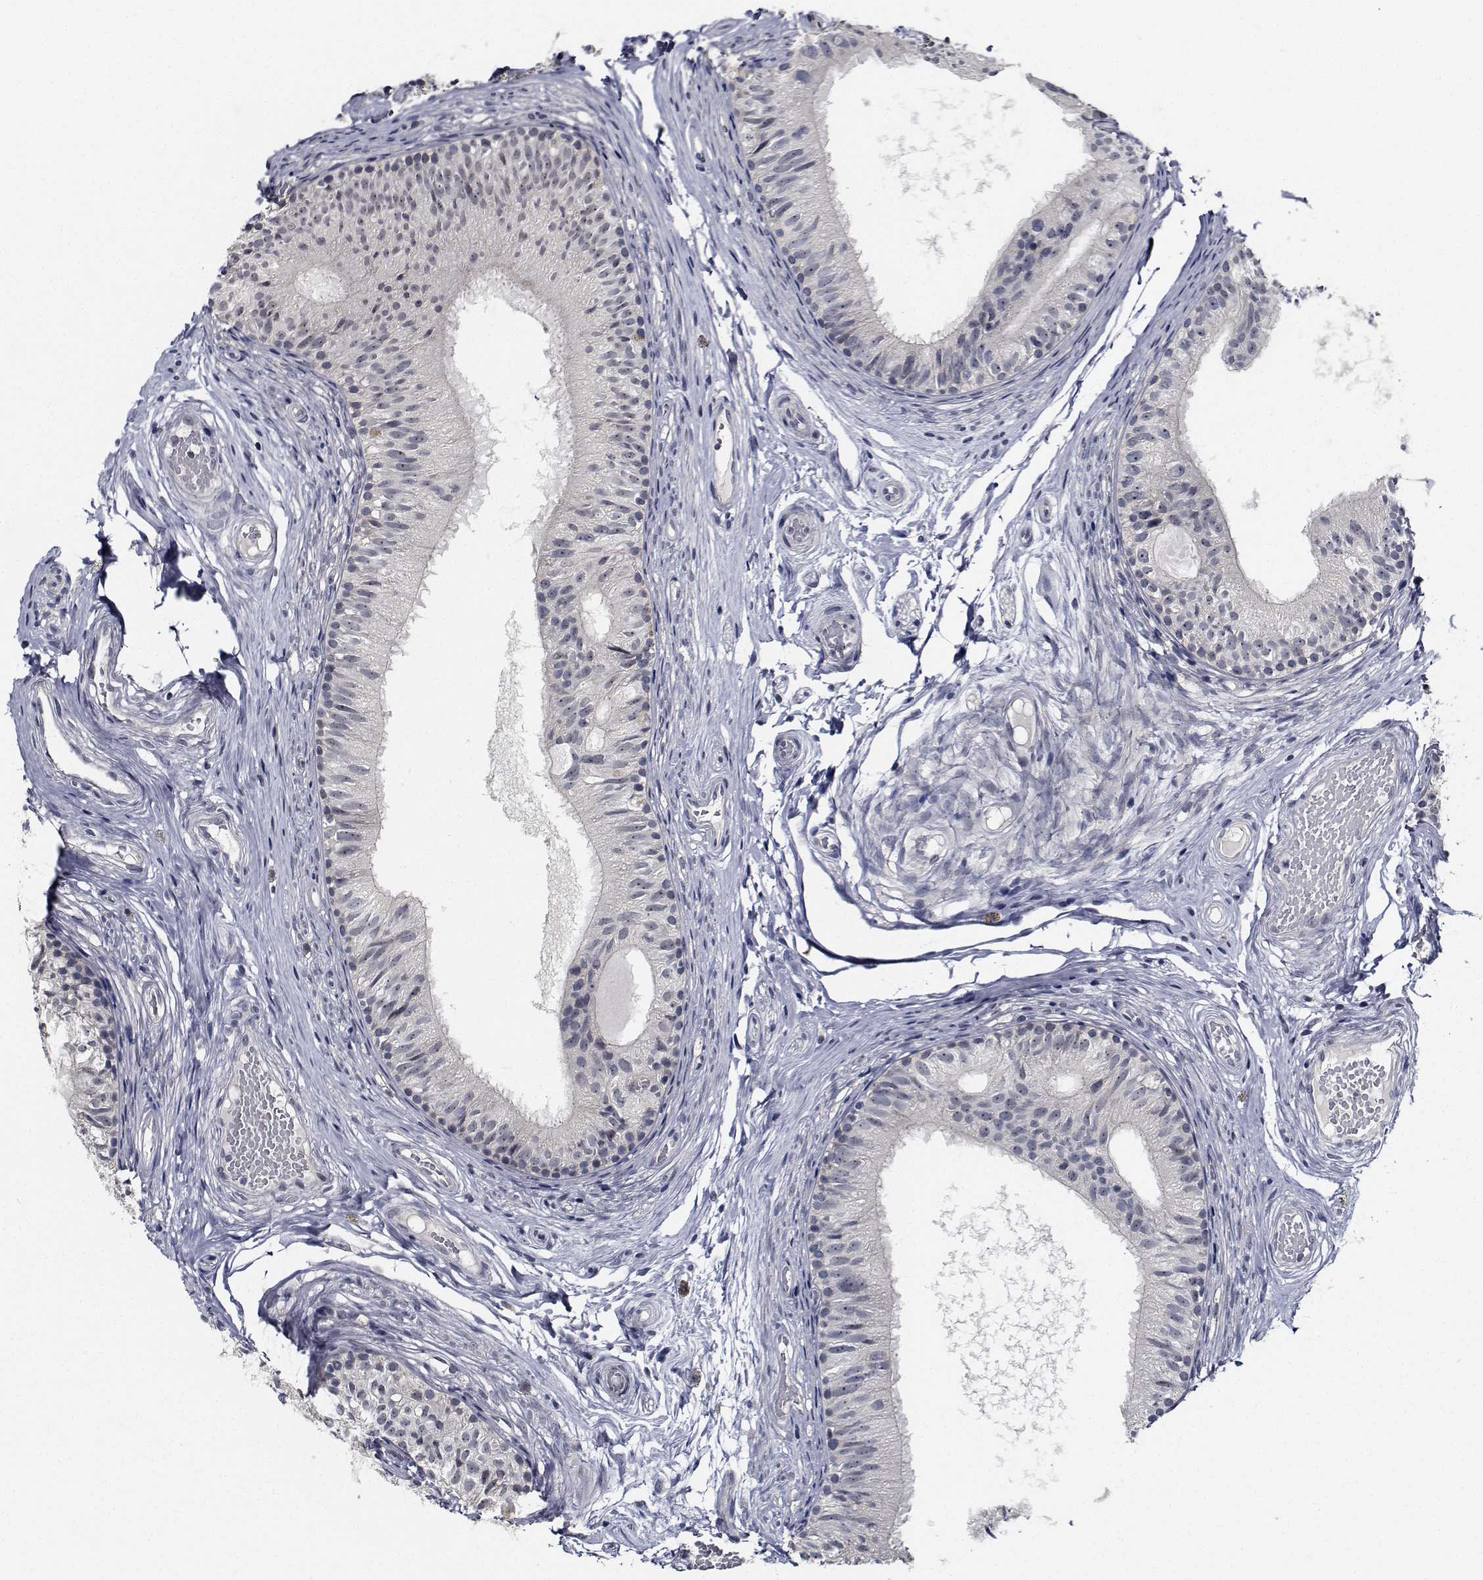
{"staining": {"intensity": "negative", "quantity": "none", "location": "none"}, "tissue": "epididymis", "cell_type": "Glandular cells", "image_type": "normal", "snomed": [{"axis": "morphology", "description": "Normal tissue, NOS"}, {"axis": "topography", "description": "Epididymis"}], "caption": "A micrograph of human epididymis is negative for staining in glandular cells. (DAB immunohistochemistry with hematoxylin counter stain).", "gene": "NVL", "patient": {"sex": "male", "age": 29}}